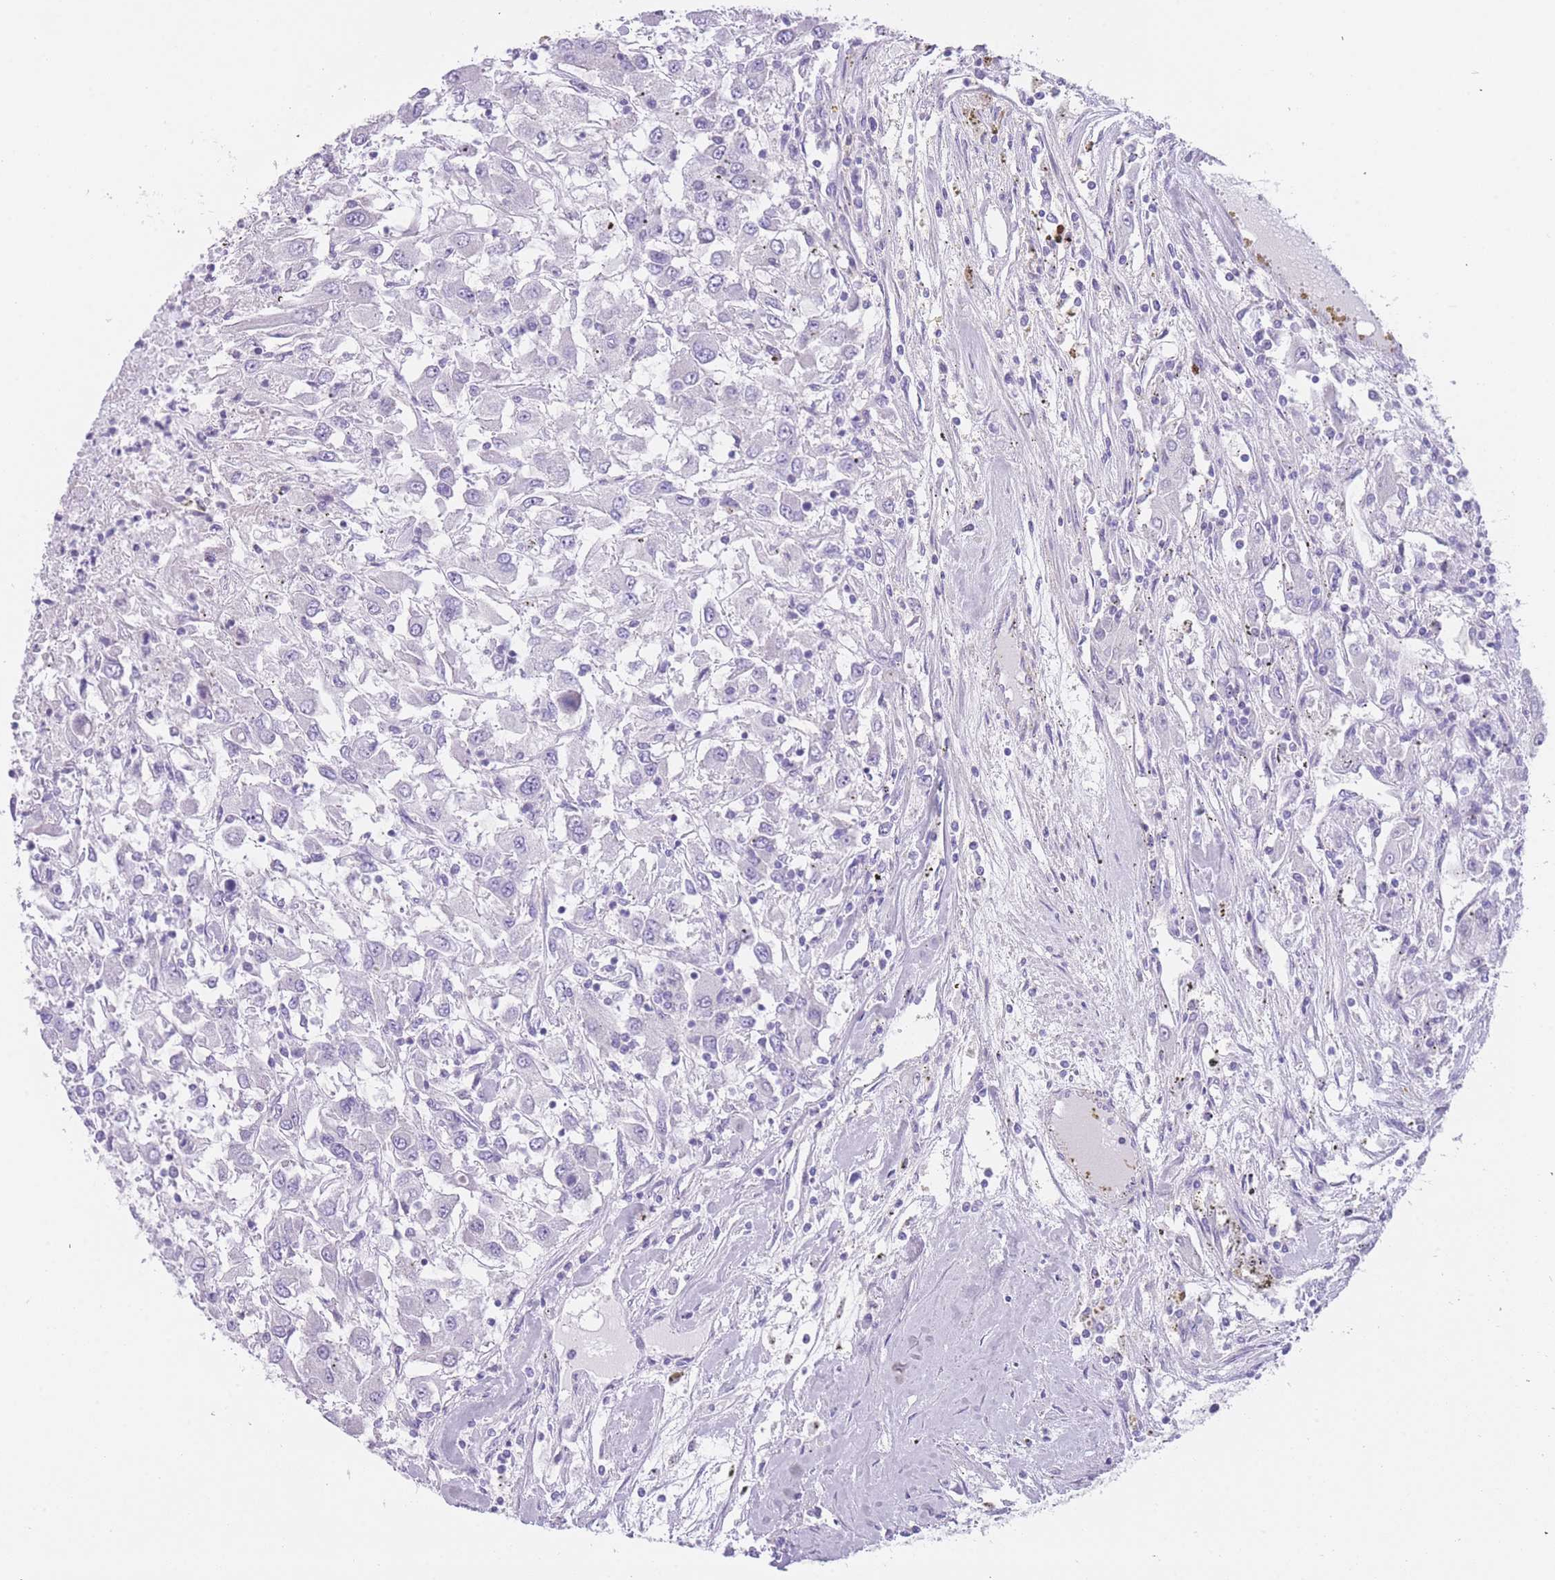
{"staining": {"intensity": "negative", "quantity": "none", "location": "none"}, "tissue": "renal cancer", "cell_type": "Tumor cells", "image_type": "cancer", "snomed": [{"axis": "morphology", "description": "Adenocarcinoma, NOS"}, {"axis": "topography", "description": "Kidney"}], "caption": "The immunohistochemistry (IHC) photomicrograph has no significant positivity in tumor cells of renal cancer tissue.", "gene": "IMPG1", "patient": {"sex": "female", "age": 67}}